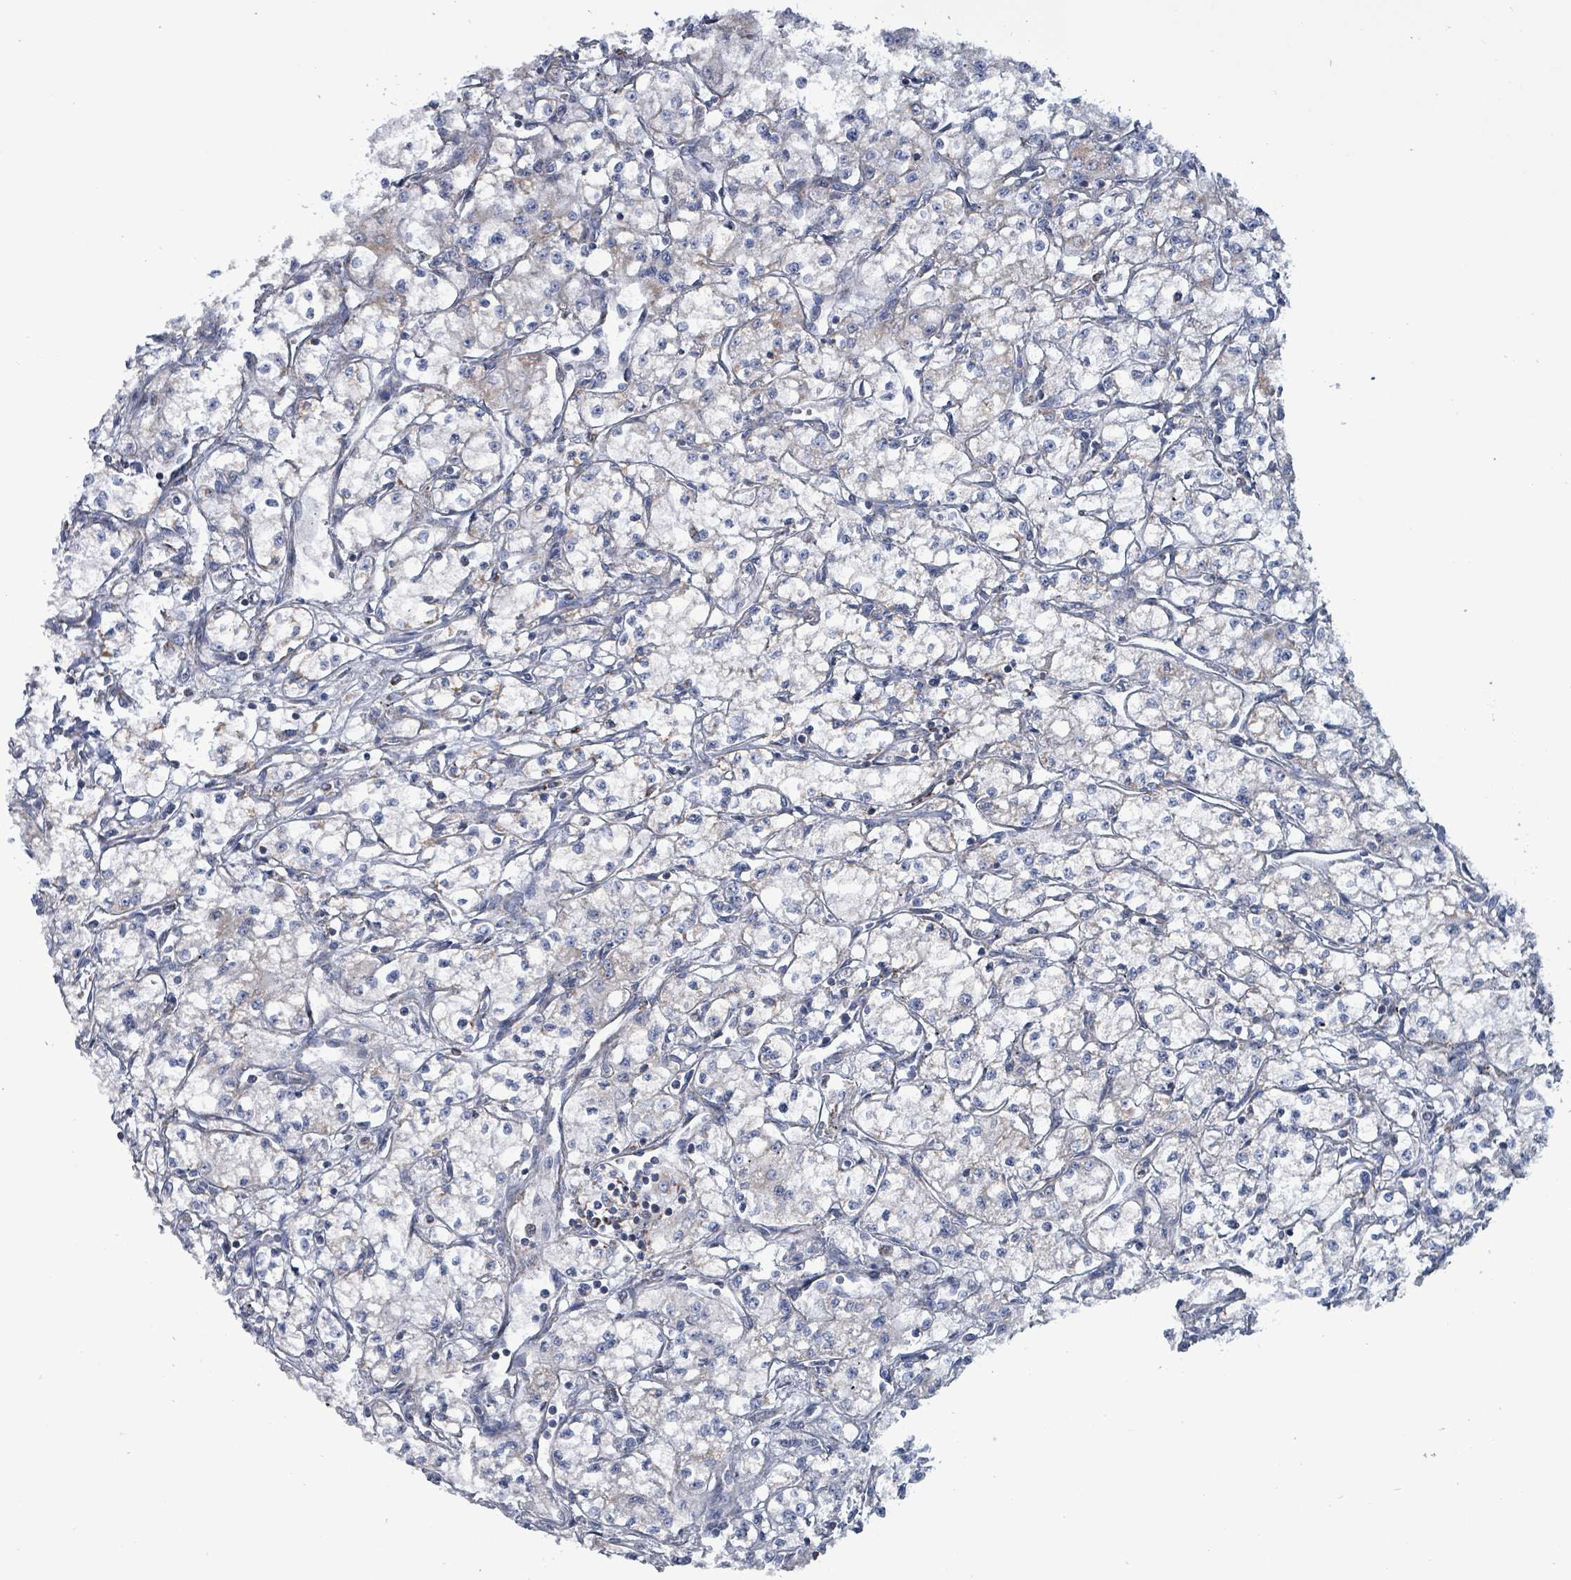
{"staining": {"intensity": "negative", "quantity": "none", "location": "none"}, "tissue": "renal cancer", "cell_type": "Tumor cells", "image_type": "cancer", "snomed": [{"axis": "morphology", "description": "Adenocarcinoma, NOS"}, {"axis": "topography", "description": "Kidney"}], "caption": "DAB immunohistochemical staining of renal cancer (adenocarcinoma) shows no significant expression in tumor cells. Brightfield microscopy of immunohistochemistry (IHC) stained with DAB (3,3'-diaminobenzidine) (brown) and hematoxylin (blue), captured at high magnification.", "gene": "IDH3B", "patient": {"sex": "male", "age": 59}}